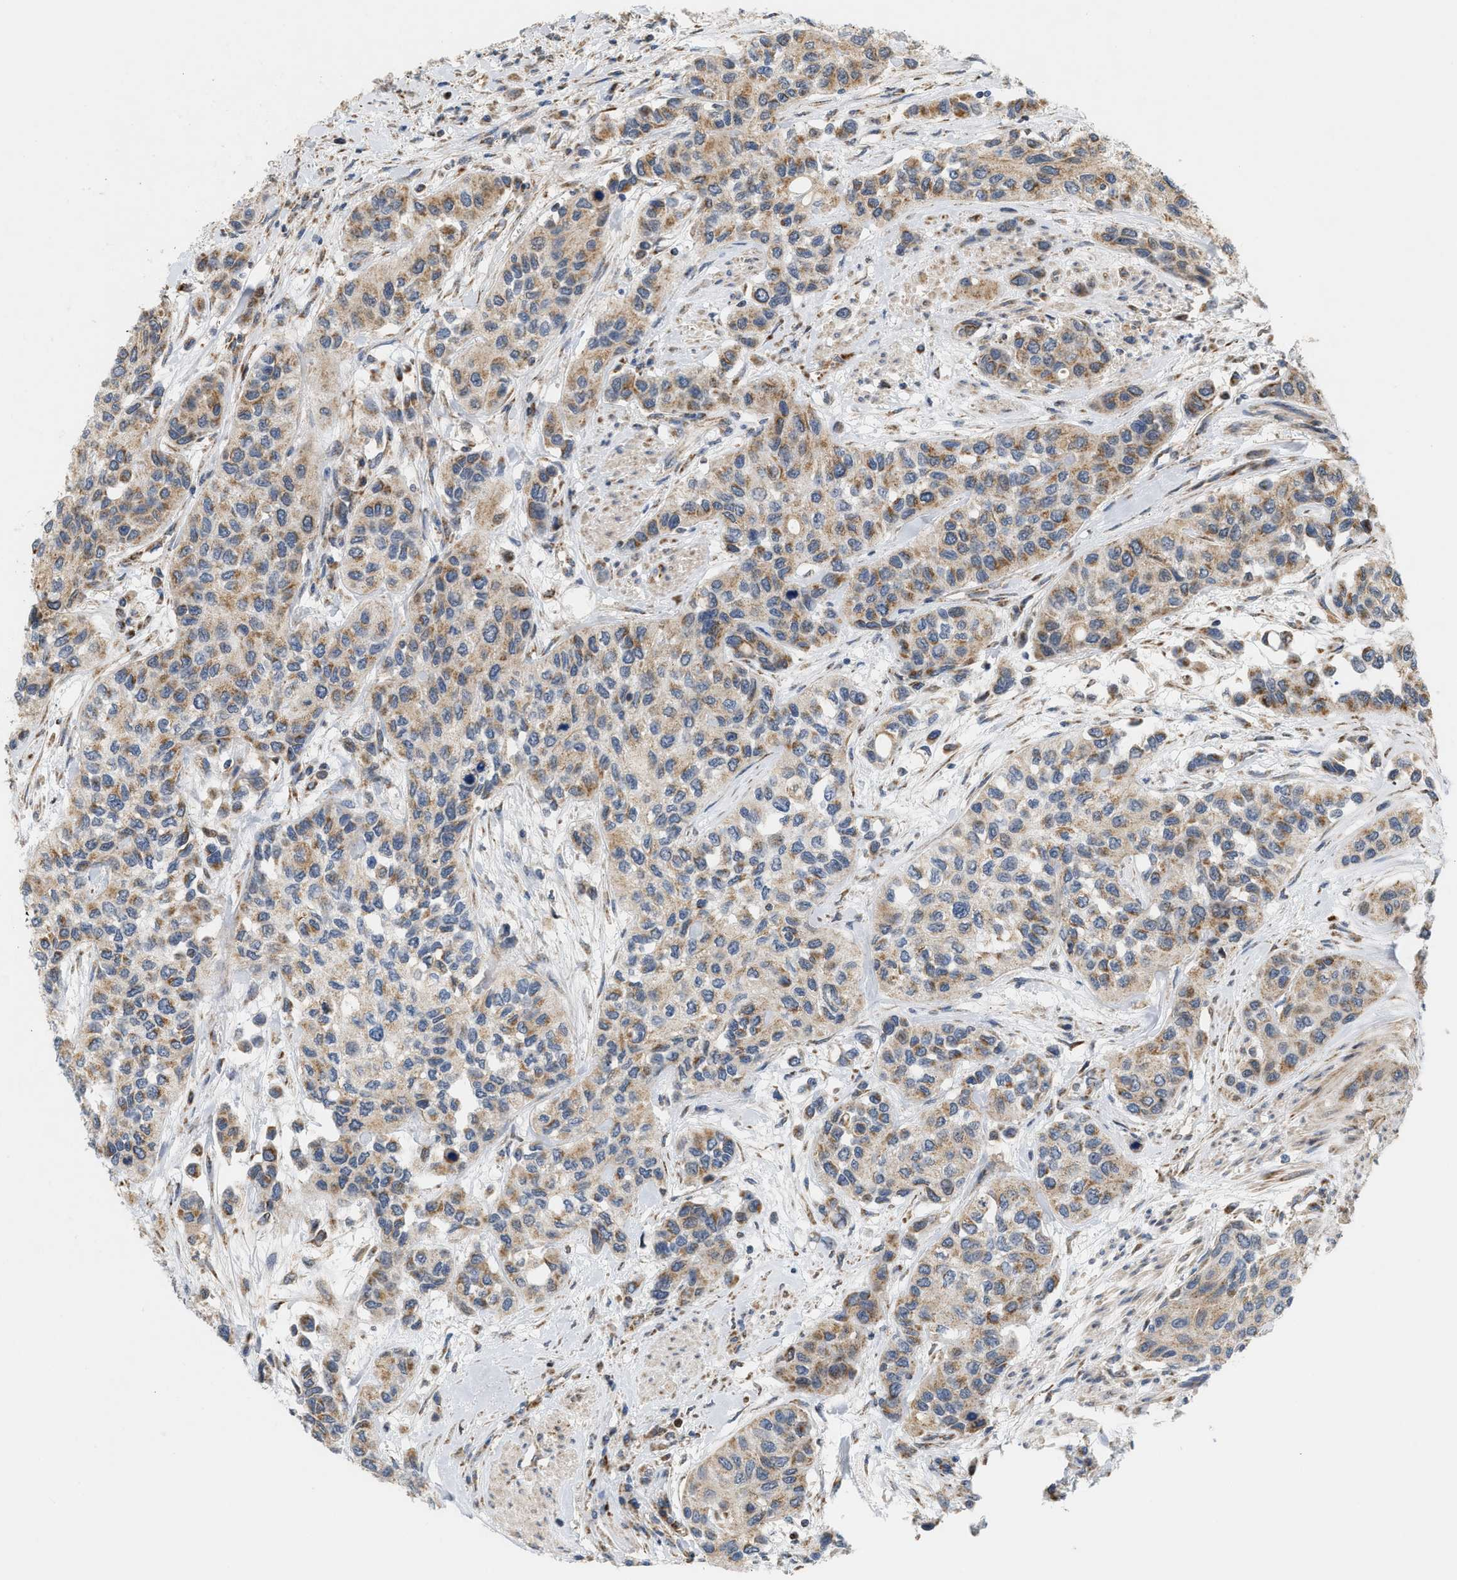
{"staining": {"intensity": "moderate", "quantity": ">75%", "location": "cytoplasmic/membranous"}, "tissue": "urothelial cancer", "cell_type": "Tumor cells", "image_type": "cancer", "snomed": [{"axis": "morphology", "description": "Urothelial carcinoma, High grade"}, {"axis": "topography", "description": "Urinary bladder"}], "caption": "Immunohistochemistry (IHC) image of neoplastic tissue: urothelial cancer stained using immunohistochemistry reveals medium levels of moderate protein expression localized specifically in the cytoplasmic/membranous of tumor cells, appearing as a cytoplasmic/membranous brown color.", "gene": "MCU", "patient": {"sex": "female", "age": 56}}